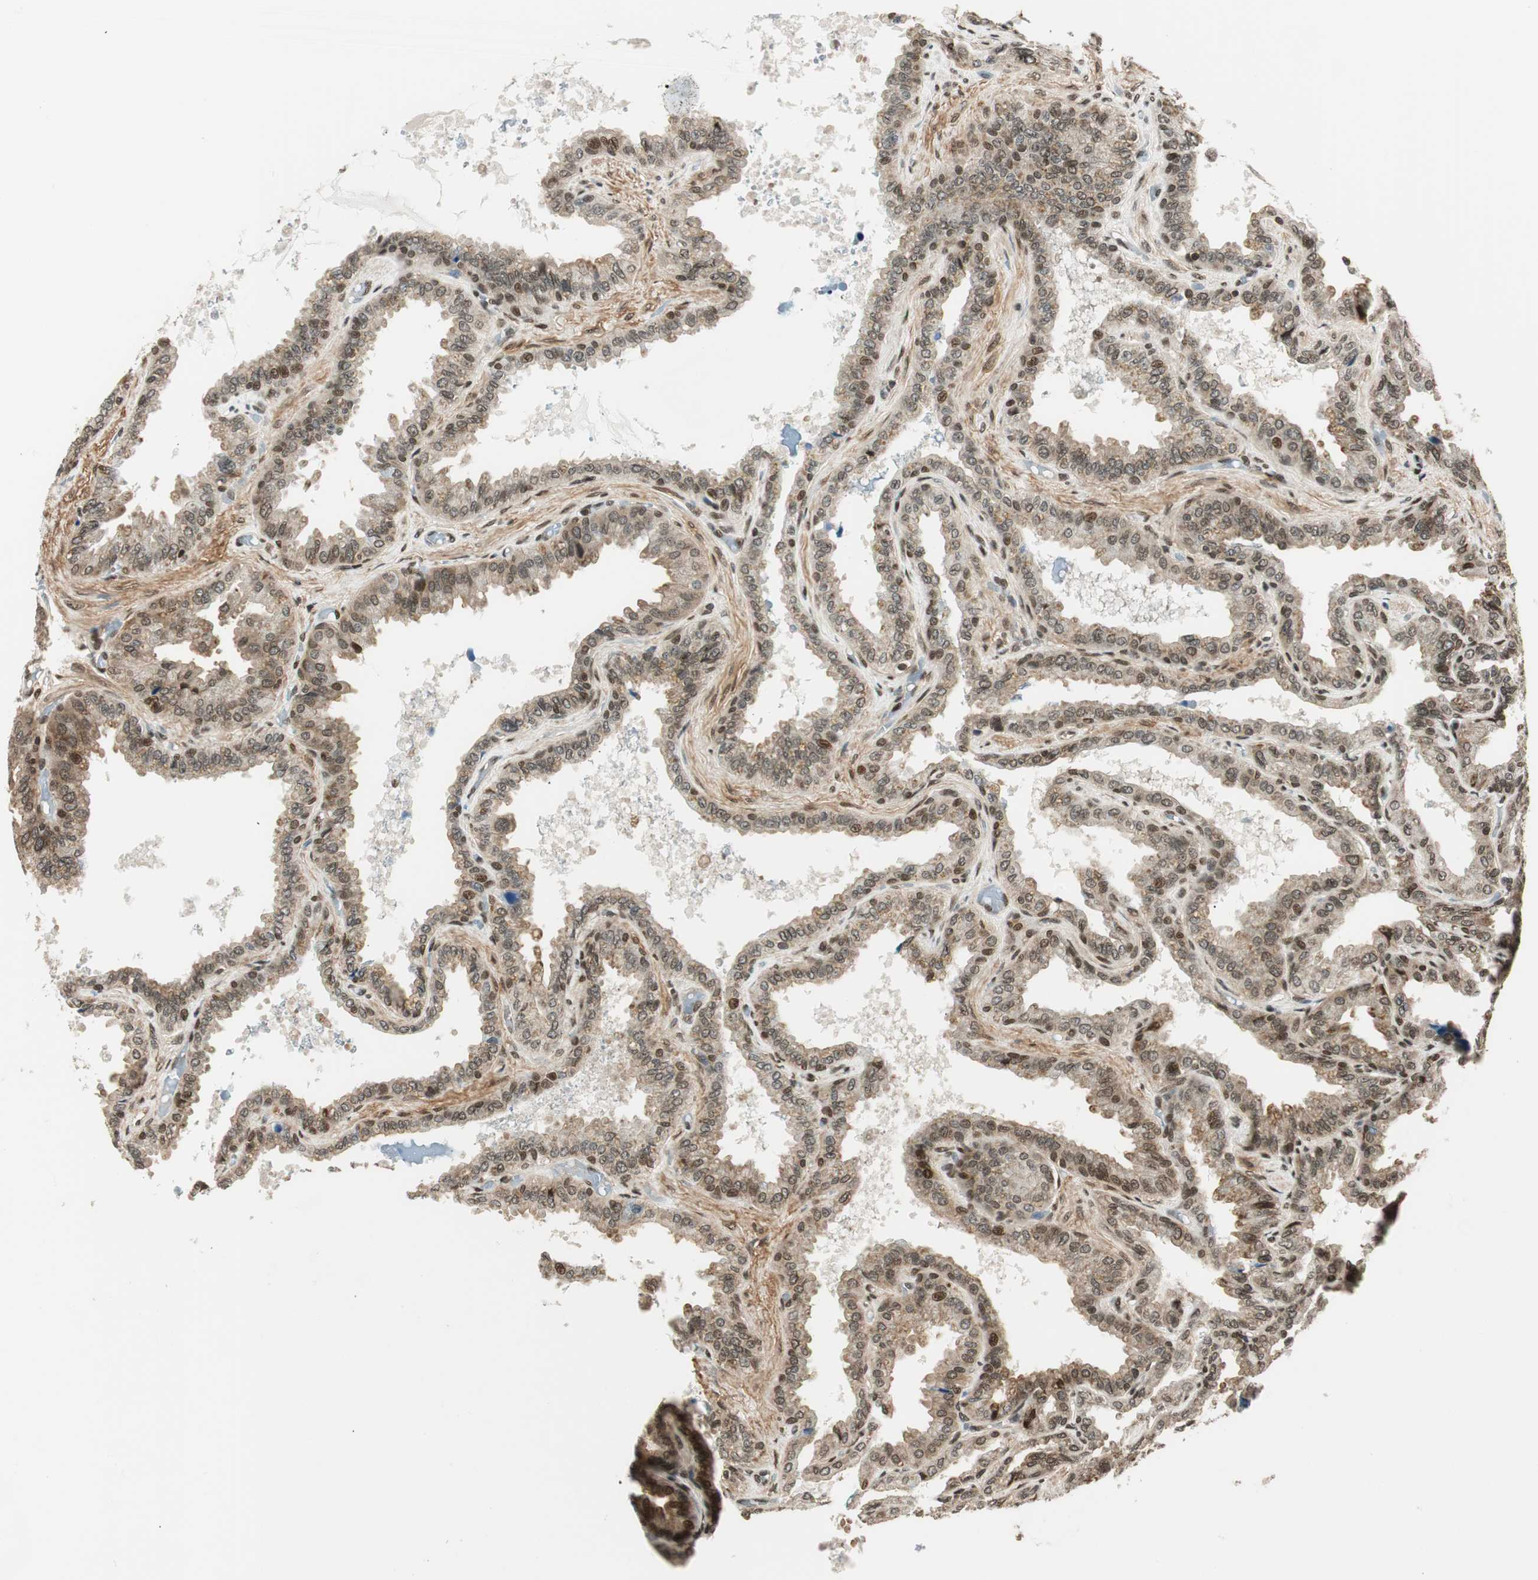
{"staining": {"intensity": "moderate", "quantity": ">75%", "location": "cytoplasmic/membranous,nuclear"}, "tissue": "seminal vesicle", "cell_type": "Glandular cells", "image_type": "normal", "snomed": [{"axis": "morphology", "description": "Normal tissue, NOS"}, {"axis": "topography", "description": "Seminal veicle"}], "caption": "IHC of benign seminal vesicle reveals medium levels of moderate cytoplasmic/membranous,nuclear positivity in about >75% of glandular cells.", "gene": "RING1", "patient": {"sex": "male", "age": 46}}